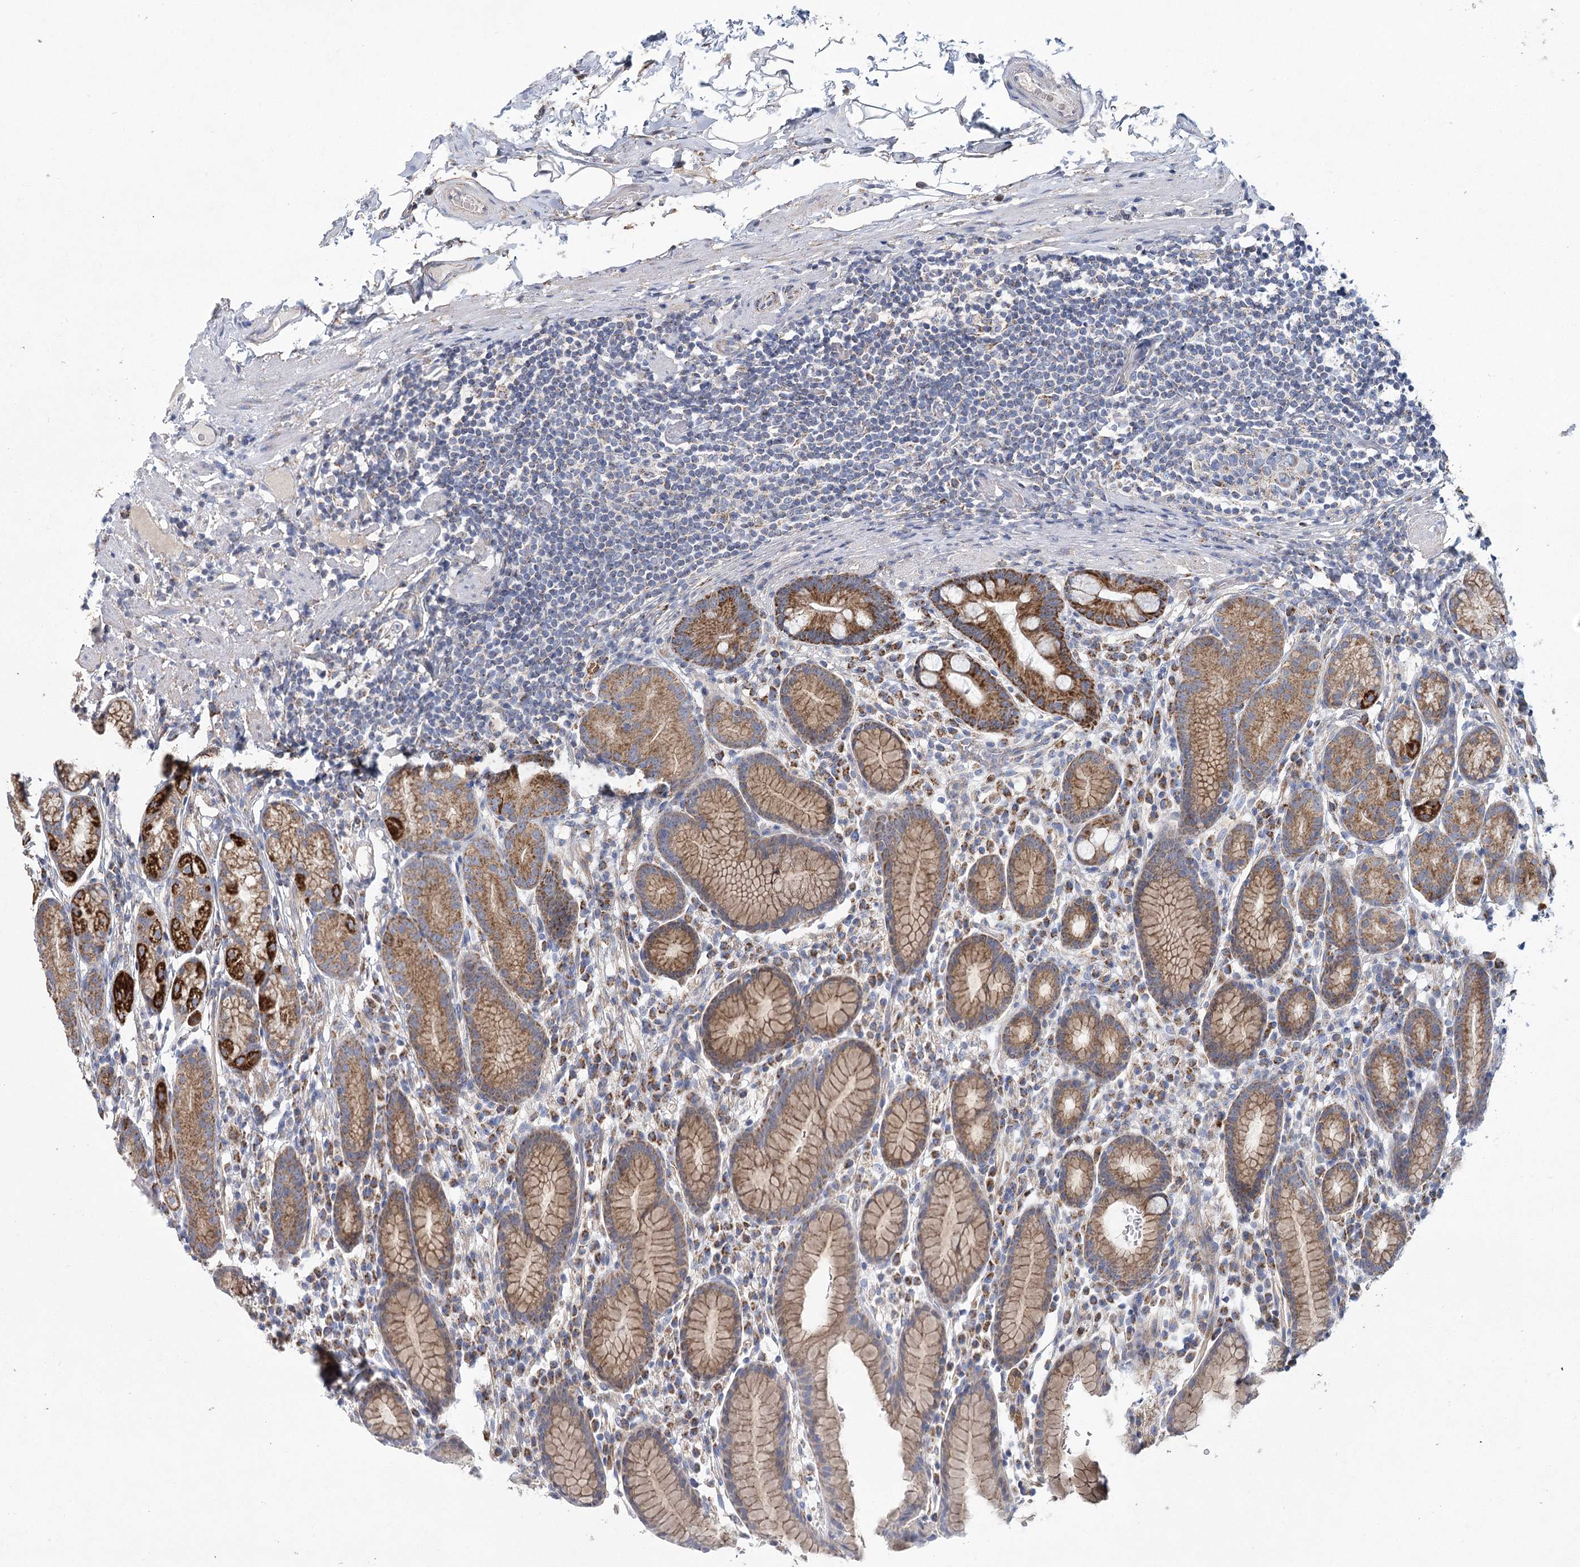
{"staining": {"intensity": "moderate", "quantity": ">75%", "location": "cytoplasmic/membranous"}, "tissue": "stomach", "cell_type": "Glandular cells", "image_type": "normal", "snomed": [{"axis": "morphology", "description": "Normal tissue, NOS"}, {"axis": "topography", "description": "Stomach, lower"}], "caption": "Brown immunohistochemical staining in normal stomach shows moderate cytoplasmic/membranous positivity in about >75% of glandular cells. The staining was performed using DAB (3,3'-diaminobenzidine), with brown indicating positive protein expression. Nuclei are stained blue with hematoxylin.", "gene": "SNX7", "patient": {"sex": "male", "age": 52}}